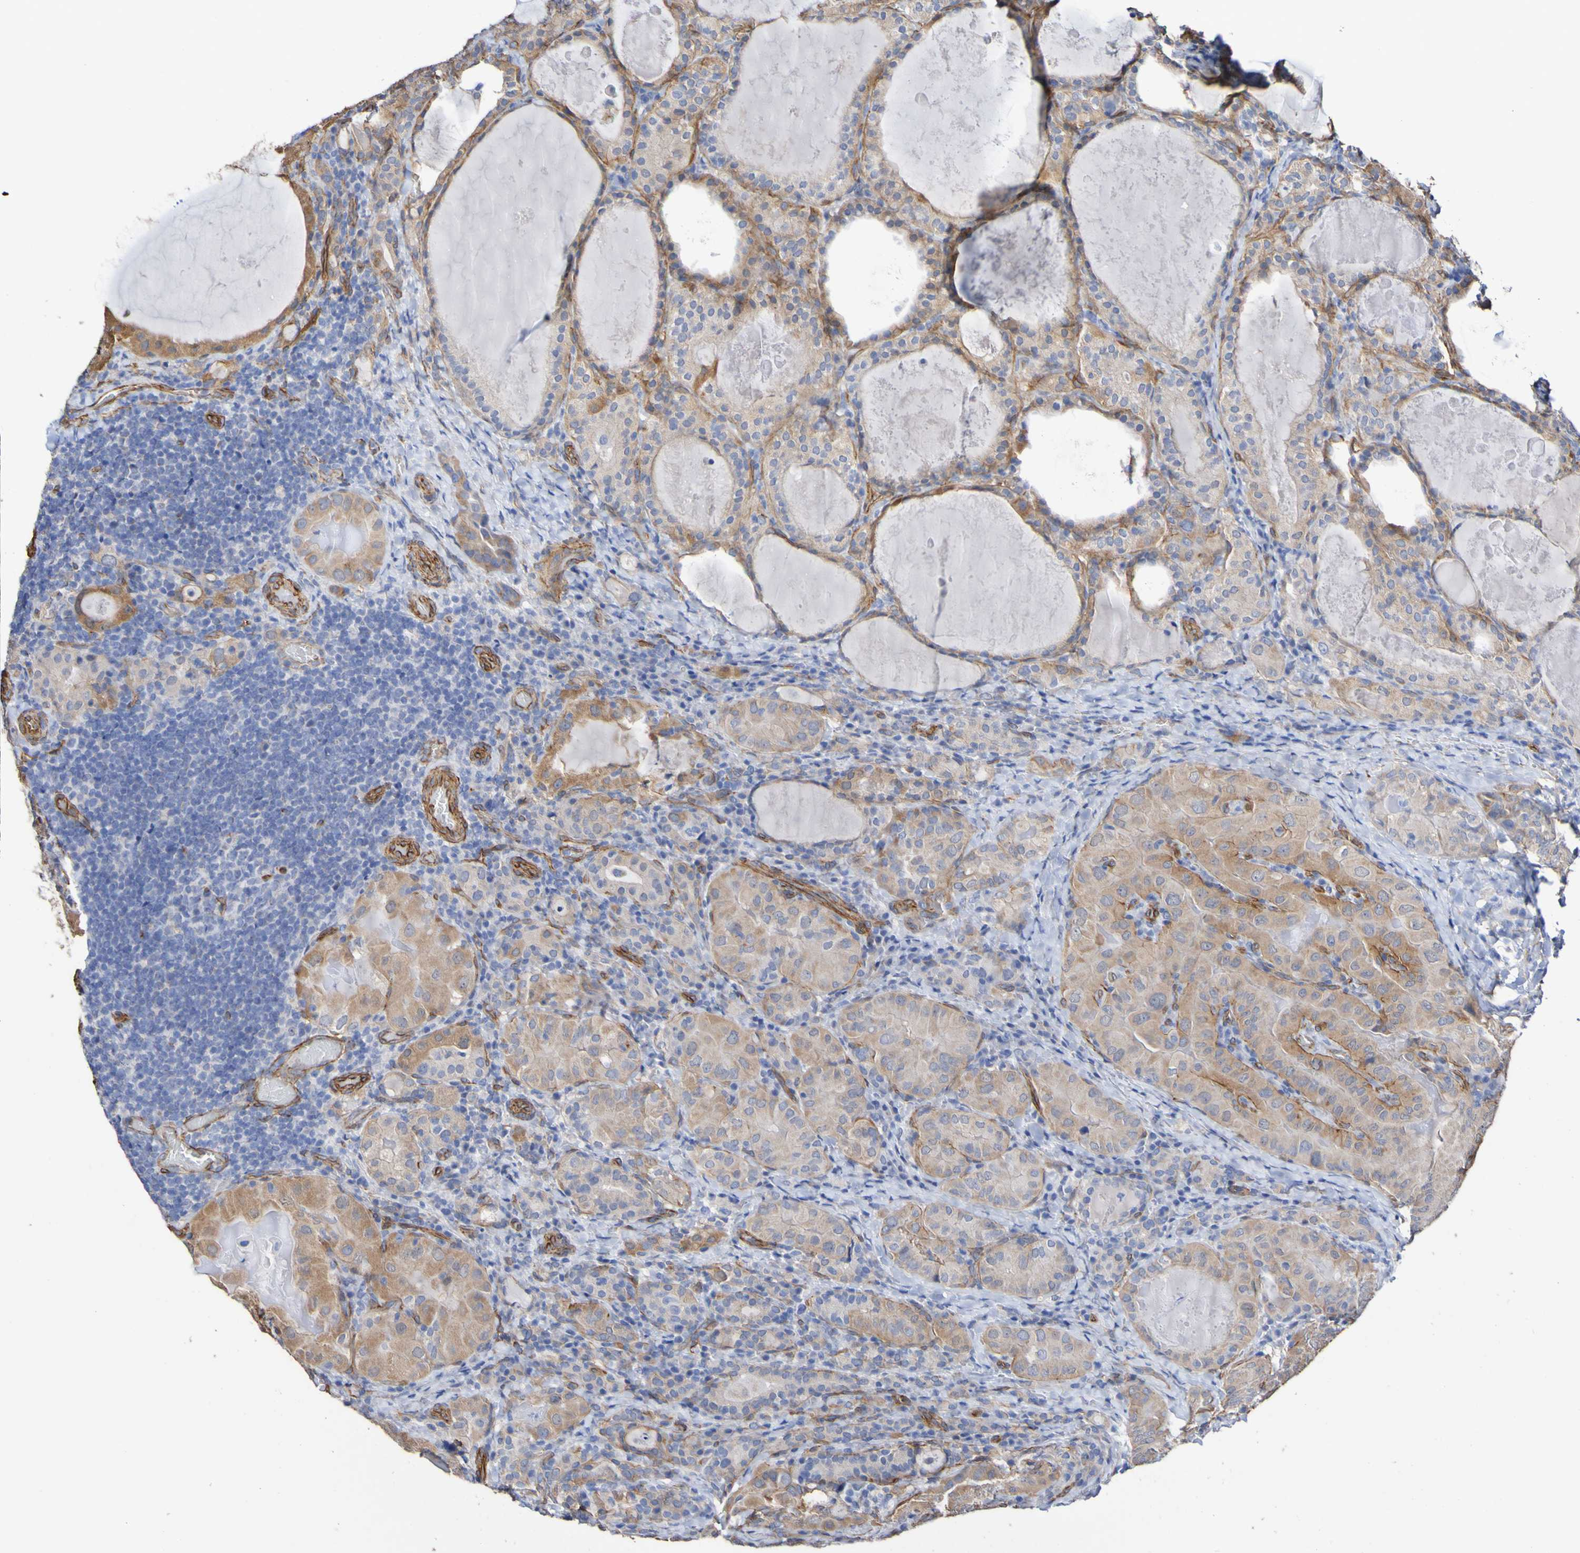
{"staining": {"intensity": "moderate", "quantity": ">75%", "location": "cytoplasmic/membranous"}, "tissue": "thyroid cancer", "cell_type": "Tumor cells", "image_type": "cancer", "snomed": [{"axis": "morphology", "description": "Papillary adenocarcinoma, NOS"}, {"axis": "topography", "description": "Thyroid gland"}], "caption": "An image of thyroid cancer stained for a protein shows moderate cytoplasmic/membranous brown staining in tumor cells.", "gene": "ELMOD3", "patient": {"sex": "female", "age": 42}}